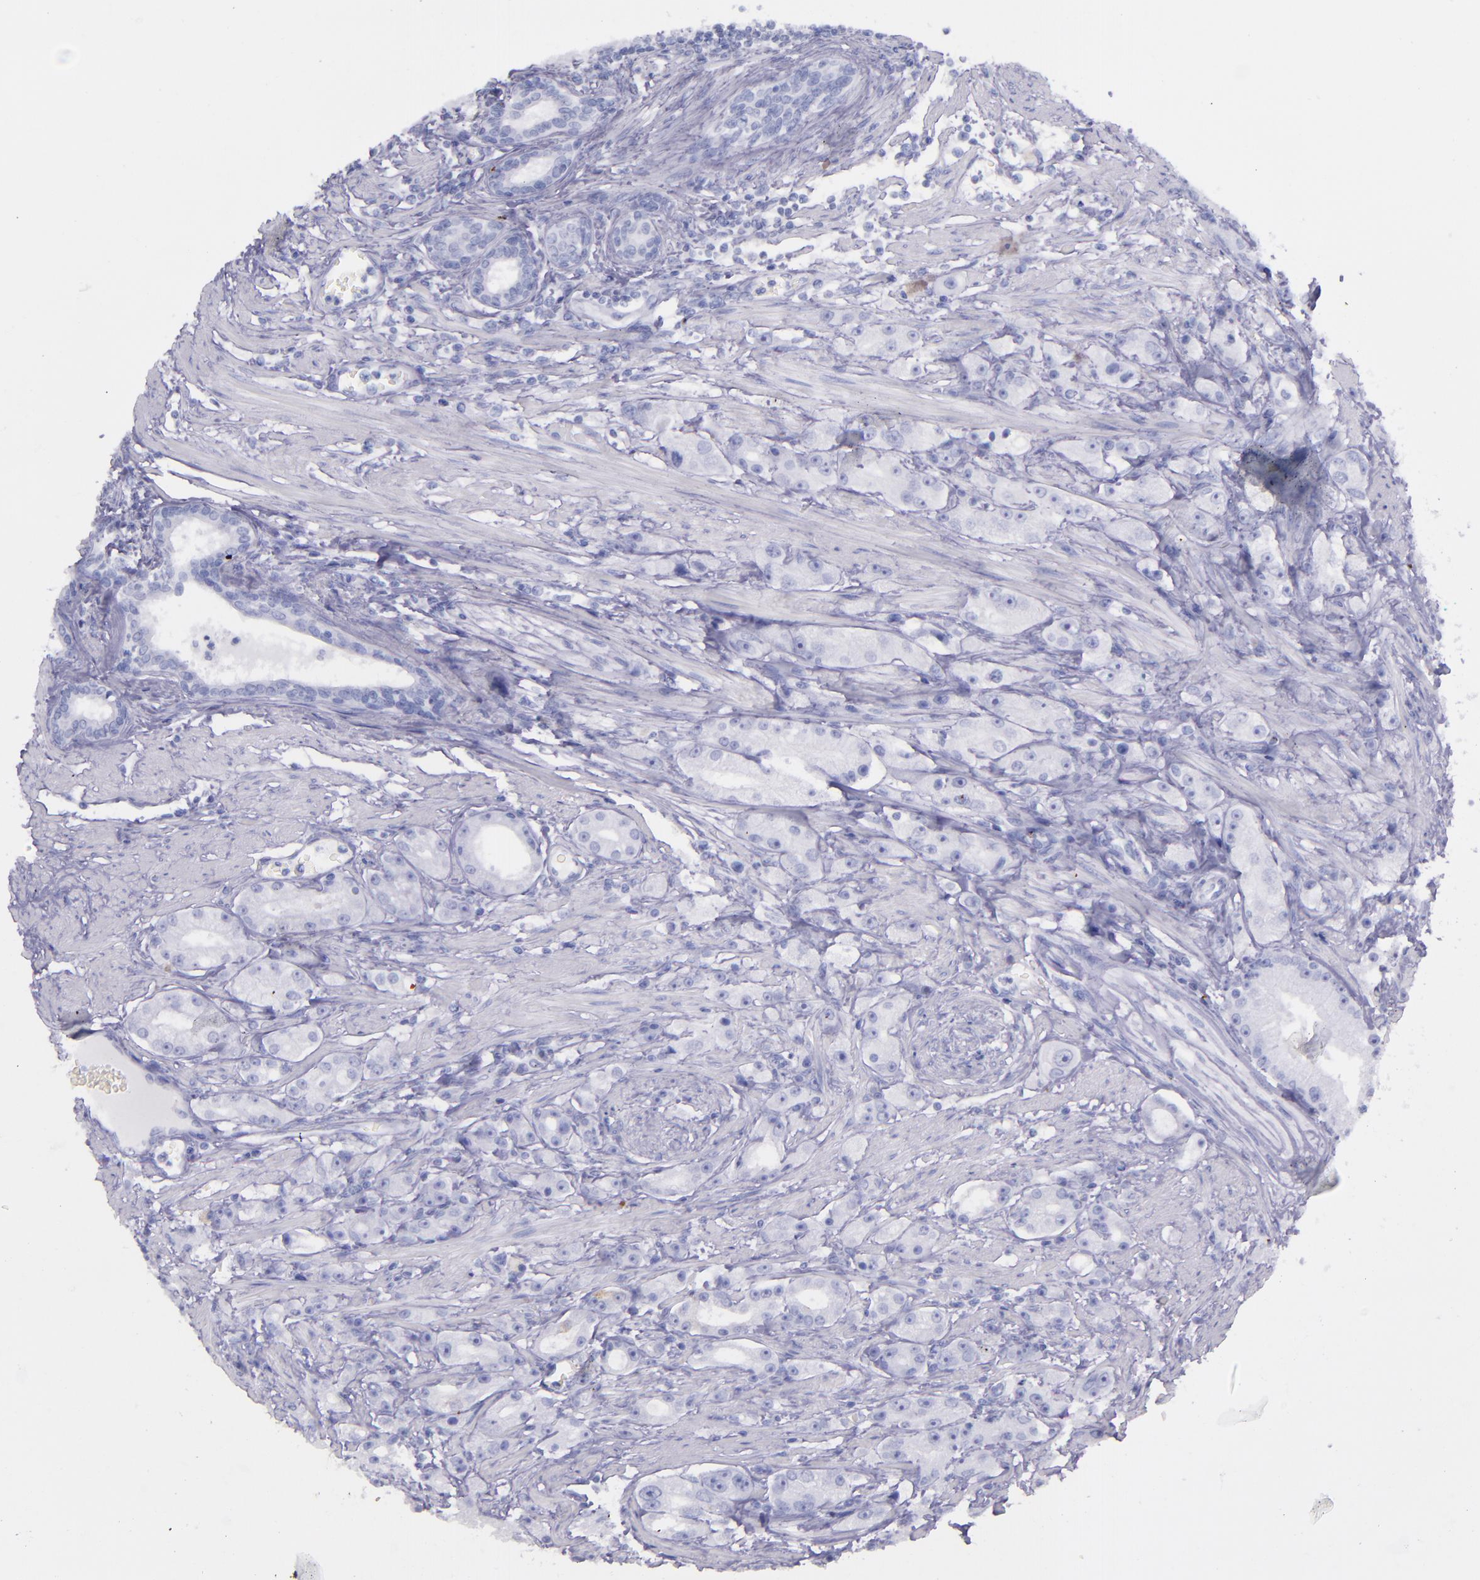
{"staining": {"intensity": "negative", "quantity": "none", "location": "none"}, "tissue": "prostate cancer", "cell_type": "Tumor cells", "image_type": "cancer", "snomed": [{"axis": "morphology", "description": "Adenocarcinoma, Medium grade"}, {"axis": "topography", "description": "Prostate"}], "caption": "Tumor cells are negative for brown protein staining in prostate medium-grade adenocarcinoma. Nuclei are stained in blue.", "gene": "SFTPA2", "patient": {"sex": "male", "age": 72}}